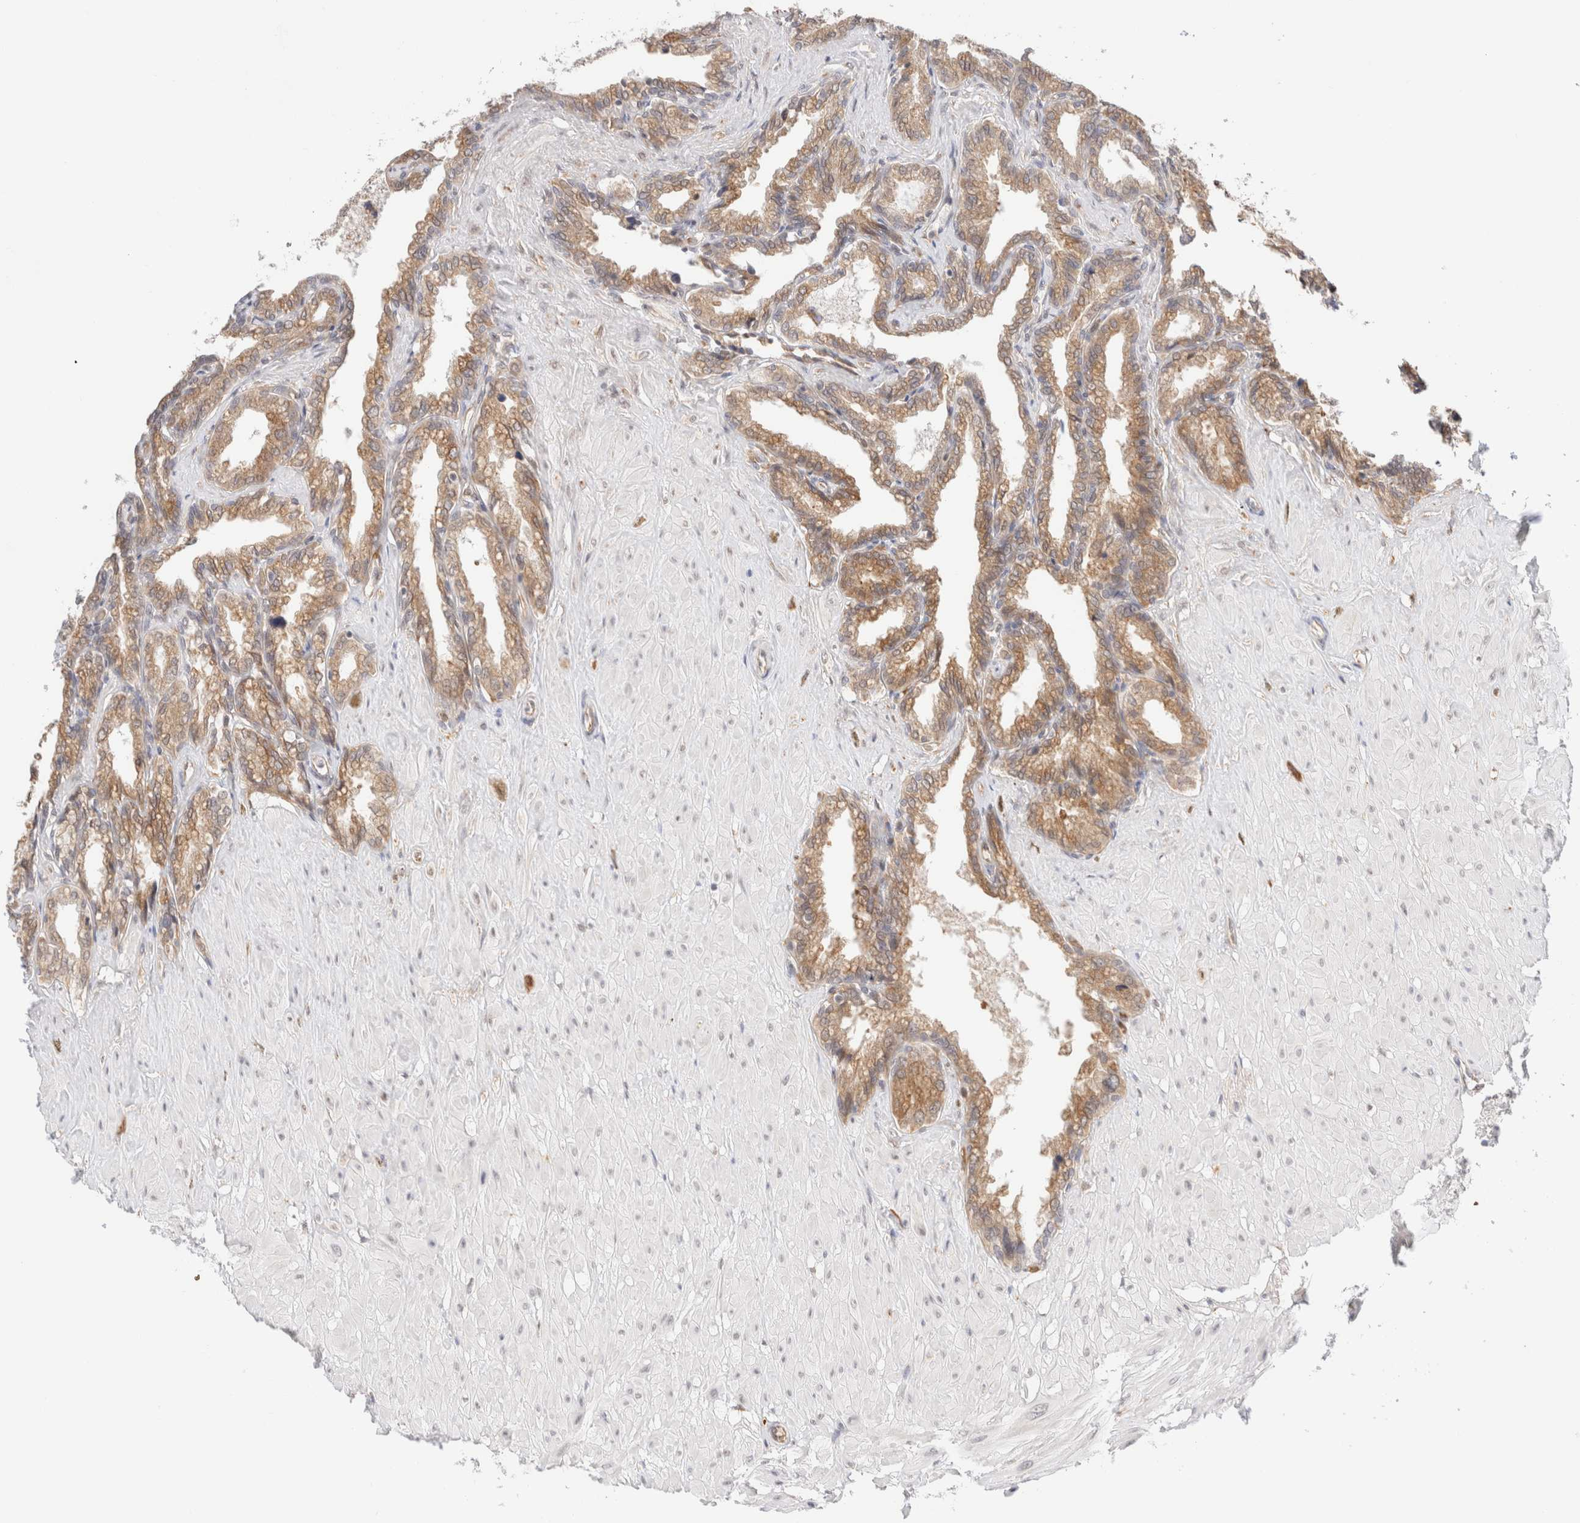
{"staining": {"intensity": "moderate", "quantity": ">75%", "location": "cytoplasmic/membranous"}, "tissue": "seminal vesicle", "cell_type": "Glandular cells", "image_type": "normal", "snomed": [{"axis": "morphology", "description": "Normal tissue, NOS"}, {"axis": "topography", "description": "Seminal veicle"}], "caption": "This image displays immunohistochemistry staining of unremarkable human seminal vesicle, with medium moderate cytoplasmic/membranous expression in about >75% of glandular cells.", "gene": "SYVN1", "patient": {"sex": "male", "age": 46}}